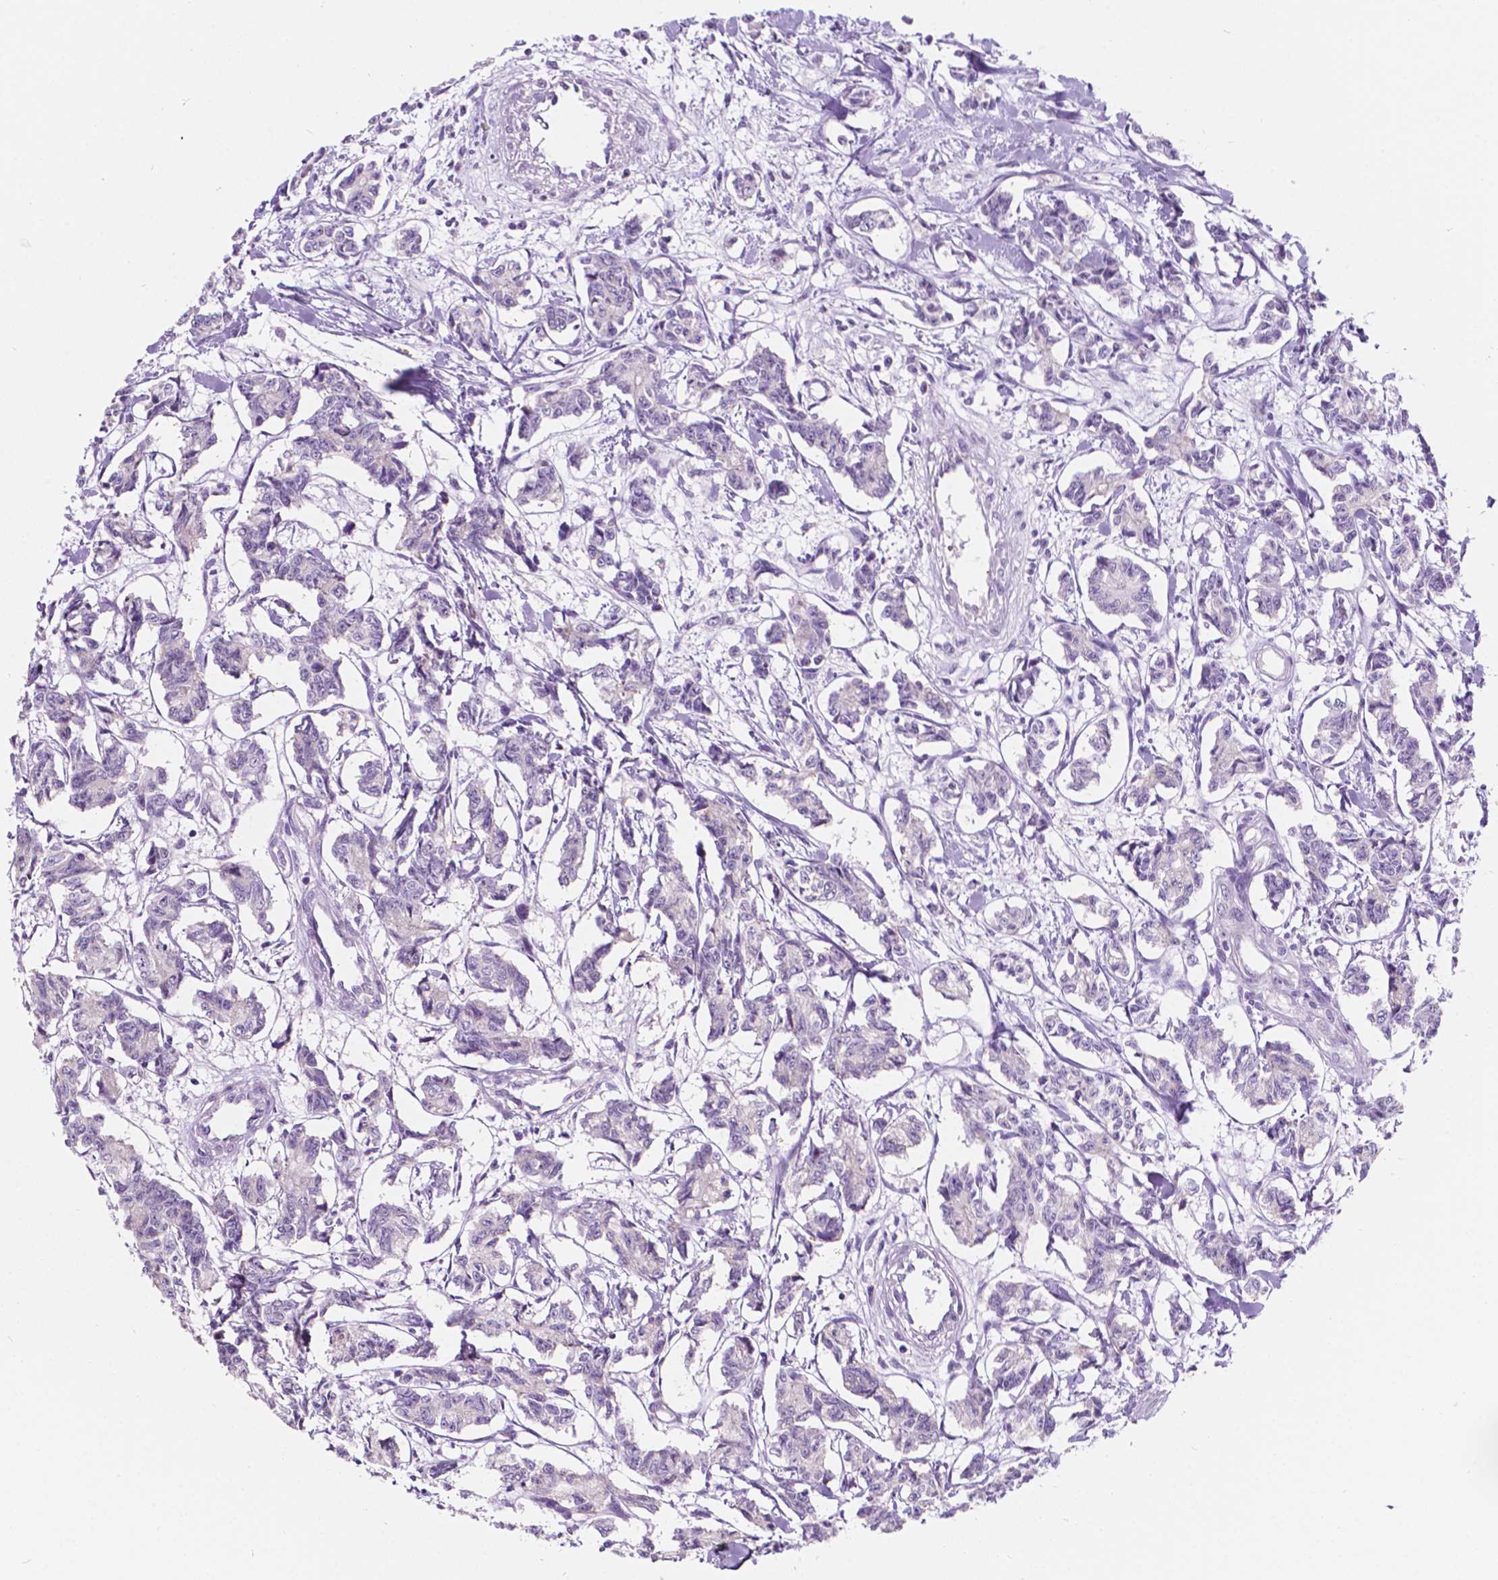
{"staining": {"intensity": "negative", "quantity": "none", "location": "none"}, "tissue": "carcinoid", "cell_type": "Tumor cells", "image_type": "cancer", "snomed": [{"axis": "morphology", "description": "Carcinoid, malignant, NOS"}, {"axis": "topography", "description": "Kidney"}], "caption": "This is an immunohistochemistry (IHC) image of carcinoid (malignant). There is no staining in tumor cells.", "gene": "NOS1AP", "patient": {"sex": "female", "age": 41}}